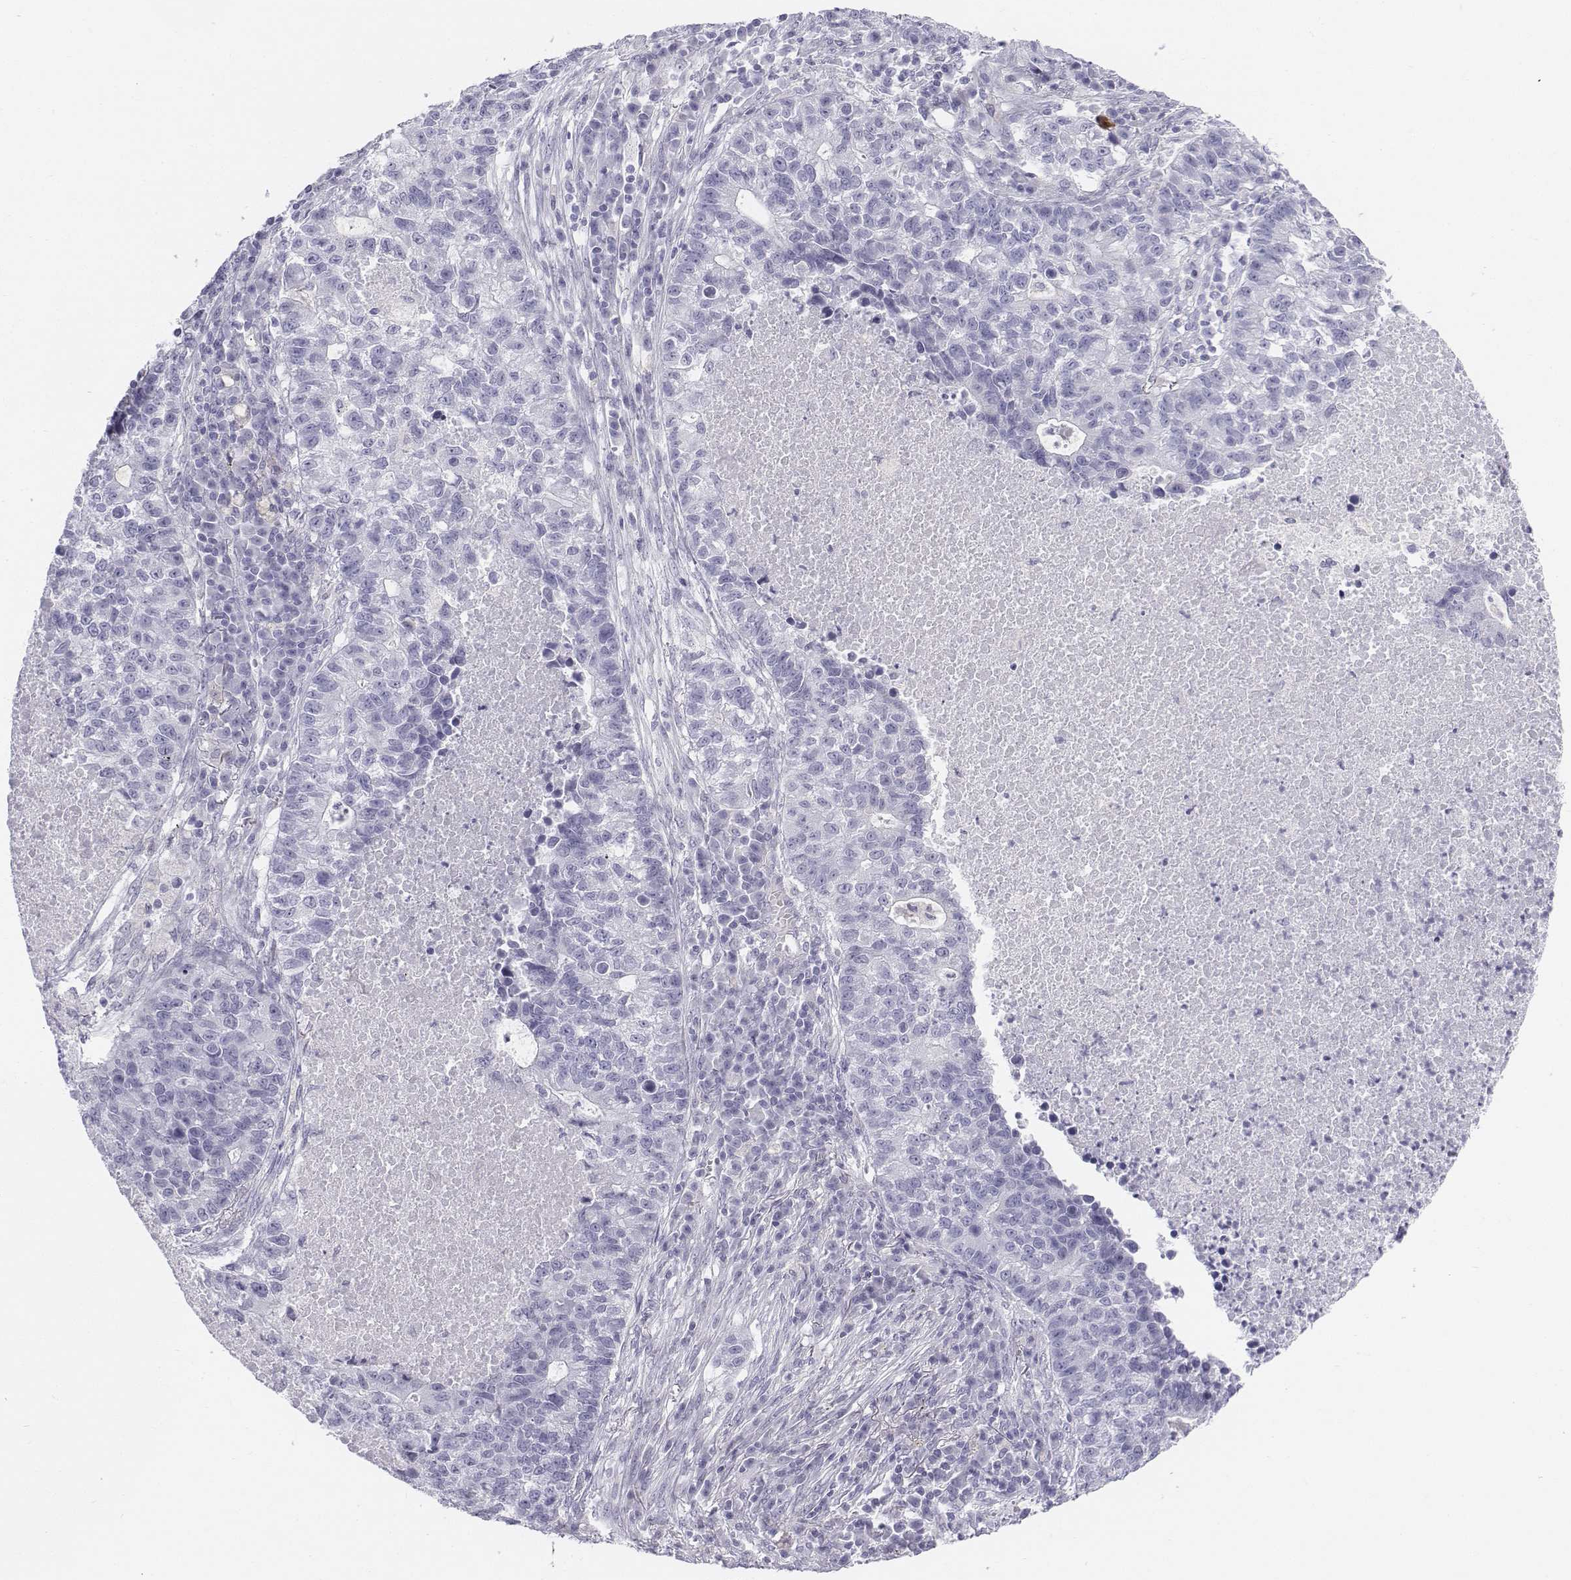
{"staining": {"intensity": "negative", "quantity": "none", "location": "none"}, "tissue": "lung cancer", "cell_type": "Tumor cells", "image_type": "cancer", "snomed": [{"axis": "morphology", "description": "Adenocarcinoma, NOS"}, {"axis": "topography", "description": "Lung"}], "caption": "A high-resolution micrograph shows immunohistochemistry staining of lung cancer, which exhibits no significant expression in tumor cells.", "gene": "TH", "patient": {"sex": "male", "age": 57}}